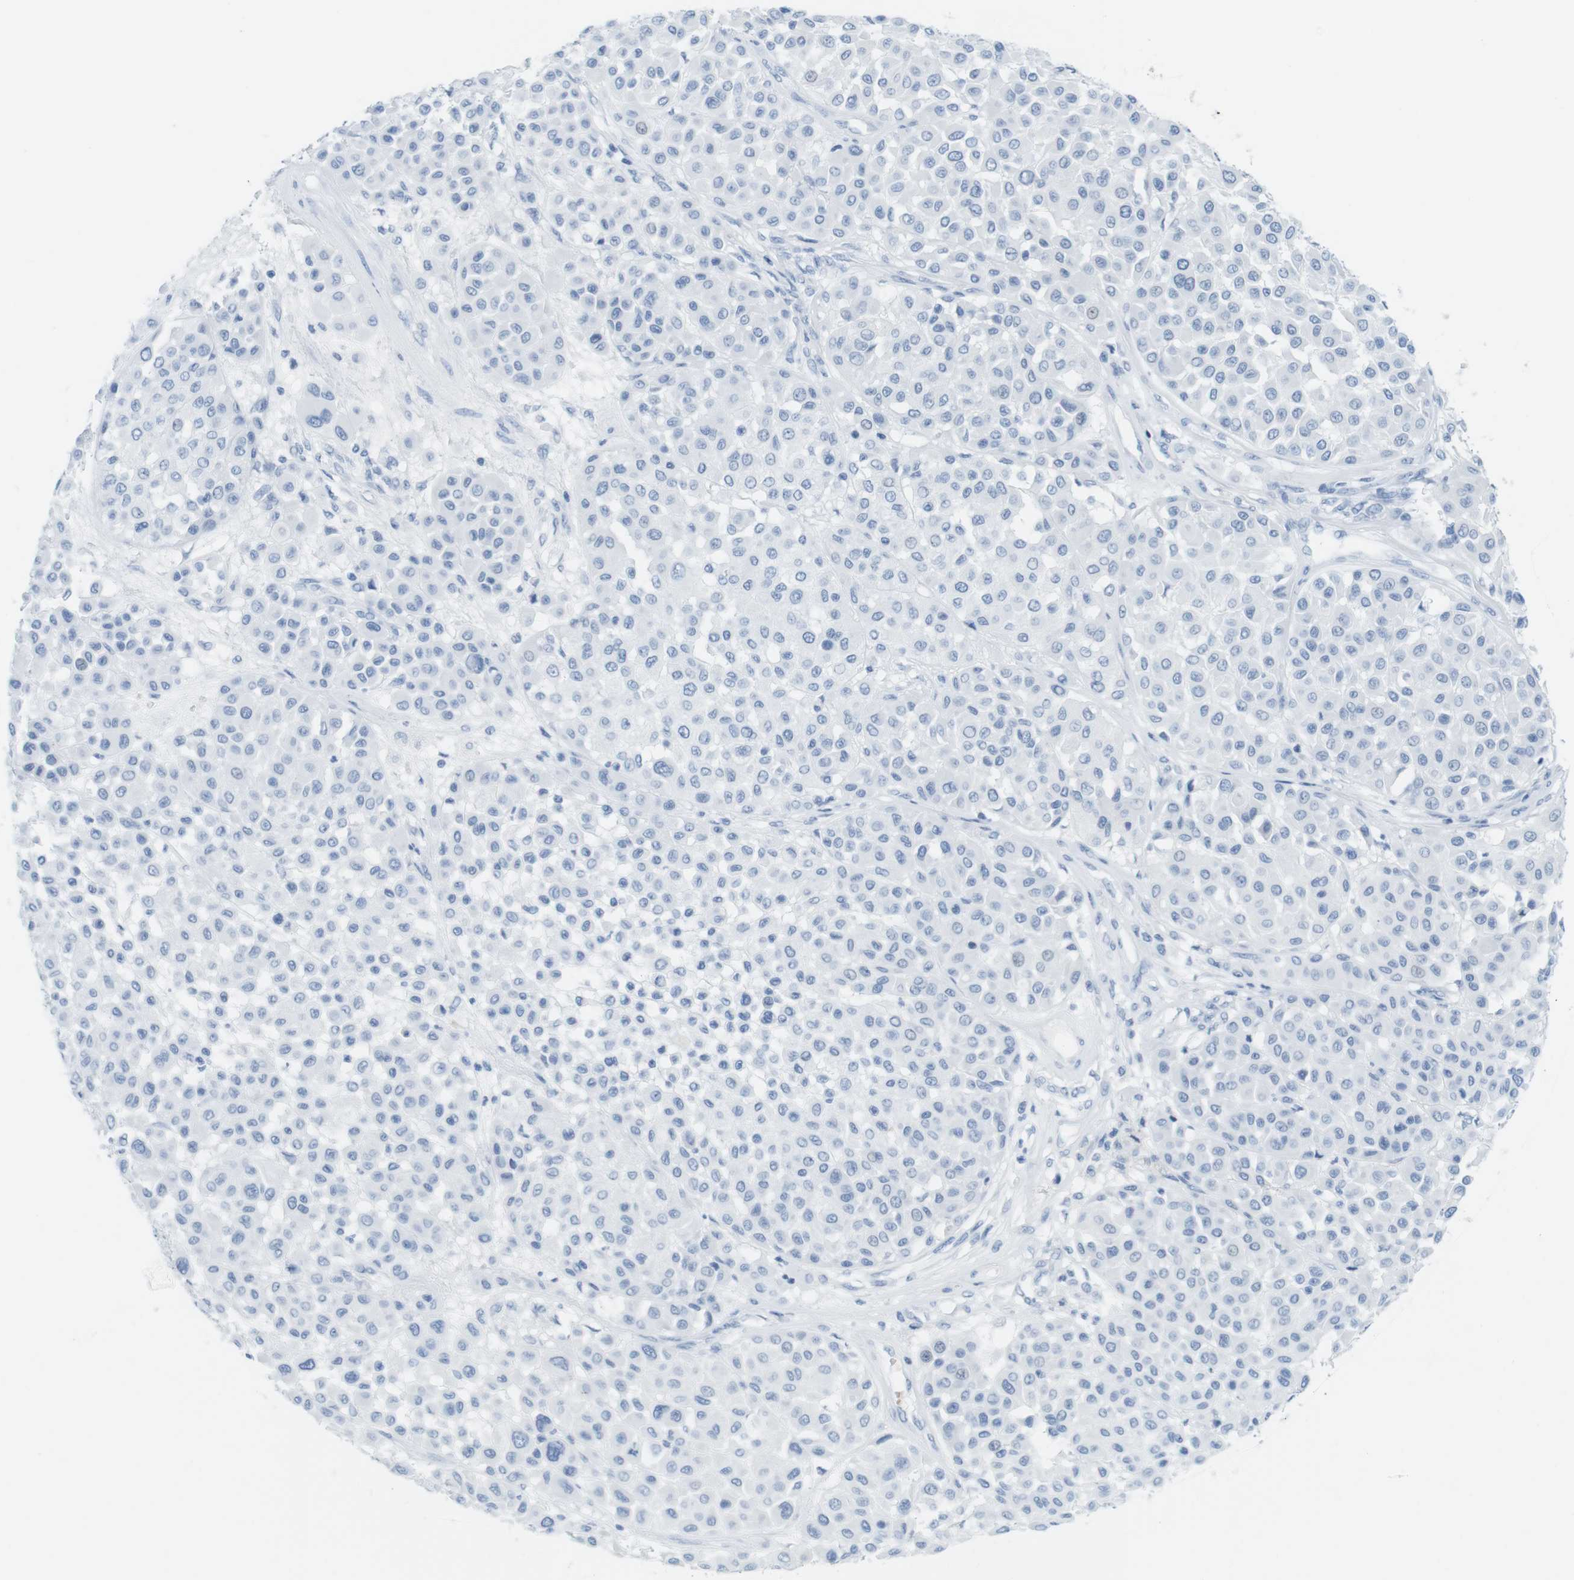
{"staining": {"intensity": "negative", "quantity": "none", "location": "none"}, "tissue": "melanoma", "cell_type": "Tumor cells", "image_type": "cancer", "snomed": [{"axis": "morphology", "description": "Malignant melanoma, Metastatic site"}, {"axis": "topography", "description": "Soft tissue"}], "caption": "Tumor cells show no significant protein expression in melanoma.", "gene": "TNNT2", "patient": {"sex": "male", "age": 41}}